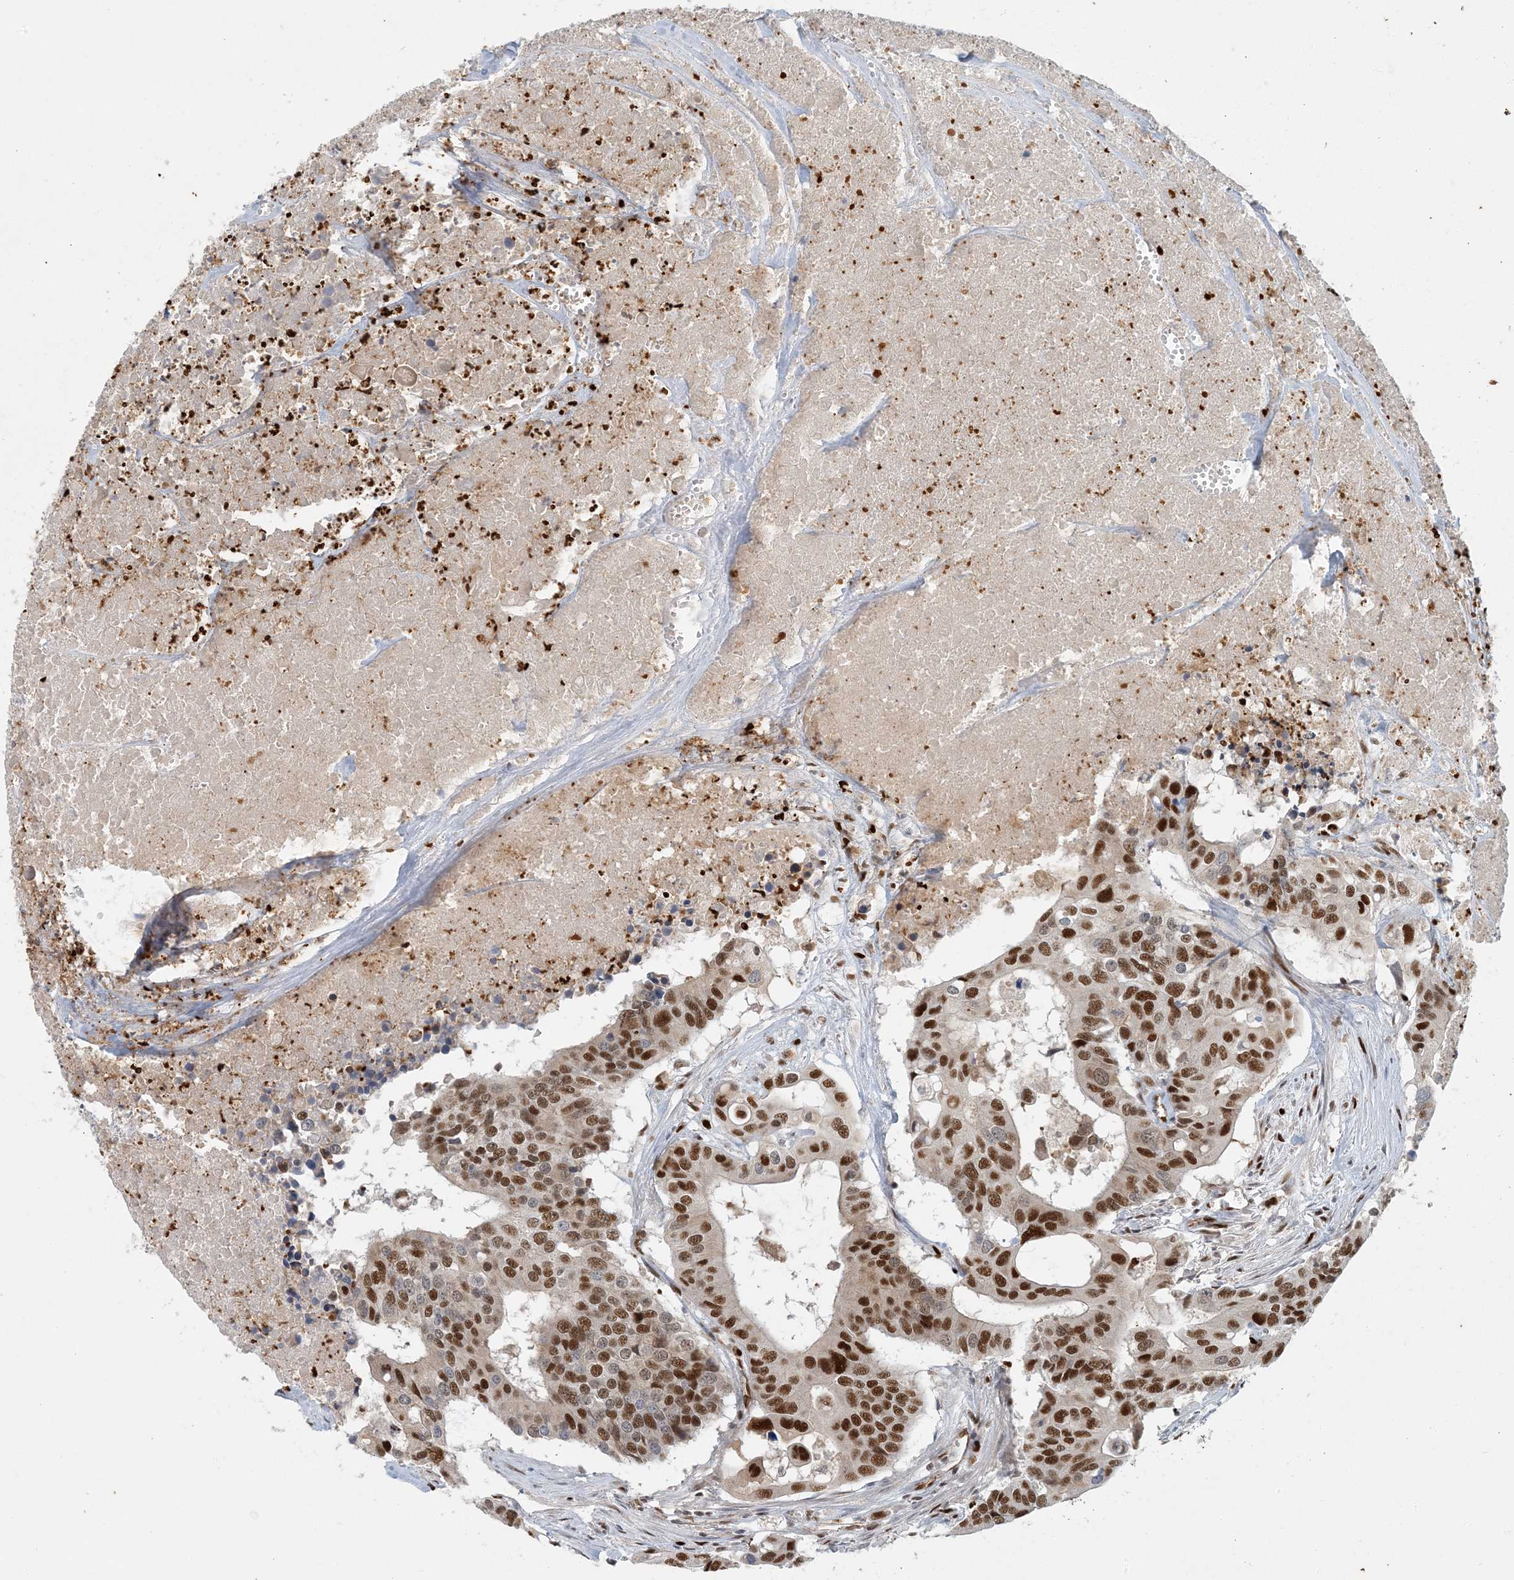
{"staining": {"intensity": "strong", "quantity": ">75%", "location": "nuclear"}, "tissue": "colorectal cancer", "cell_type": "Tumor cells", "image_type": "cancer", "snomed": [{"axis": "morphology", "description": "Adenocarcinoma, NOS"}, {"axis": "topography", "description": "Colon"}], "caption": "Immunohistochemical staining of colorectal adenocarcinoma demonstrates high levels of strong nuclear staining in approximately >75% of tumor cells. The protein is shown in brown color, while the nuclei are stained blue.", "gene": "AK9", "patient": {"sex": "male", "age": 77}}